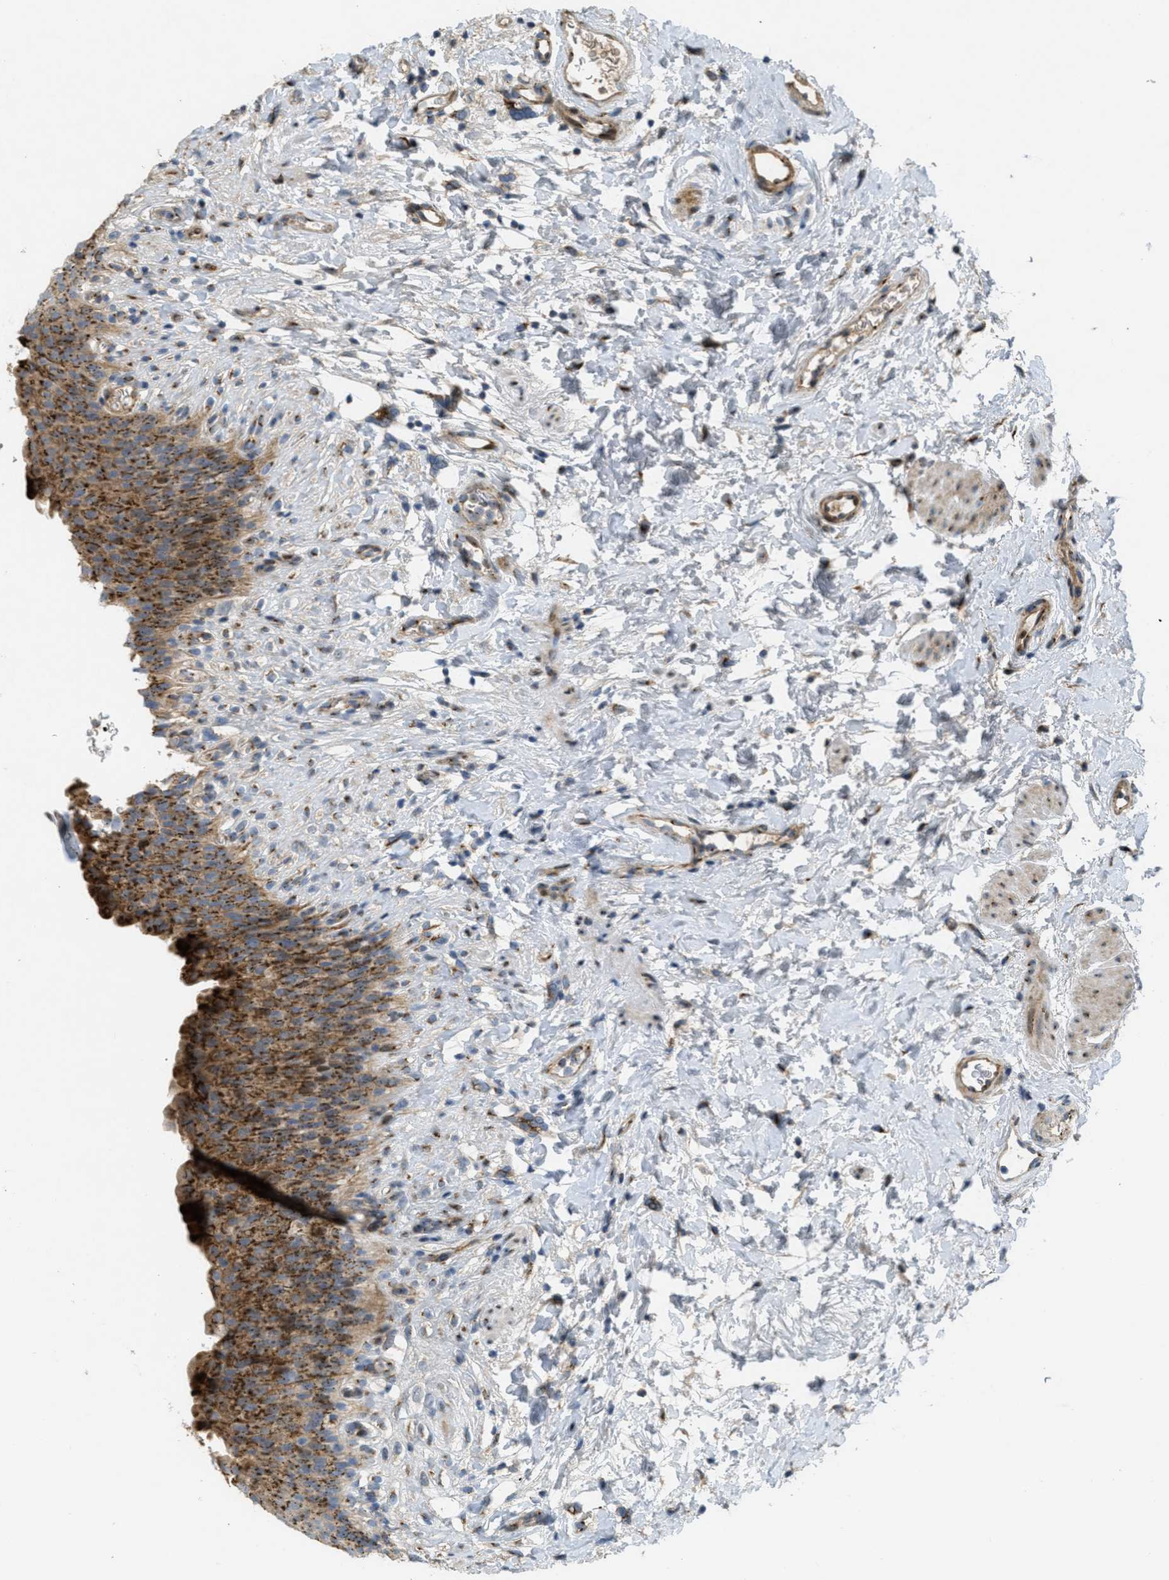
{"staining": {"intensity": "moderate", "quantity": ">75%", "location": "cytoplasmic/membranous"}, "tissue": "urinary bladder", "cell_type": "Urothelial cells", "image_type": "normal", "snomed": [{"axis": "morphology", "description": "Normal tissue, NOS"}, {"axis": "topography", "description": "Urinary bladder"}], "caption": "Approximately >75% of urothelial cells in benign human urinary bladder reveal moderate cytoplasmic/membranous protein positivity as visualized by brown immunohistochemical staining.", "gene": "ZFPL1", "patient": {"sex": "female", "age": 79}}